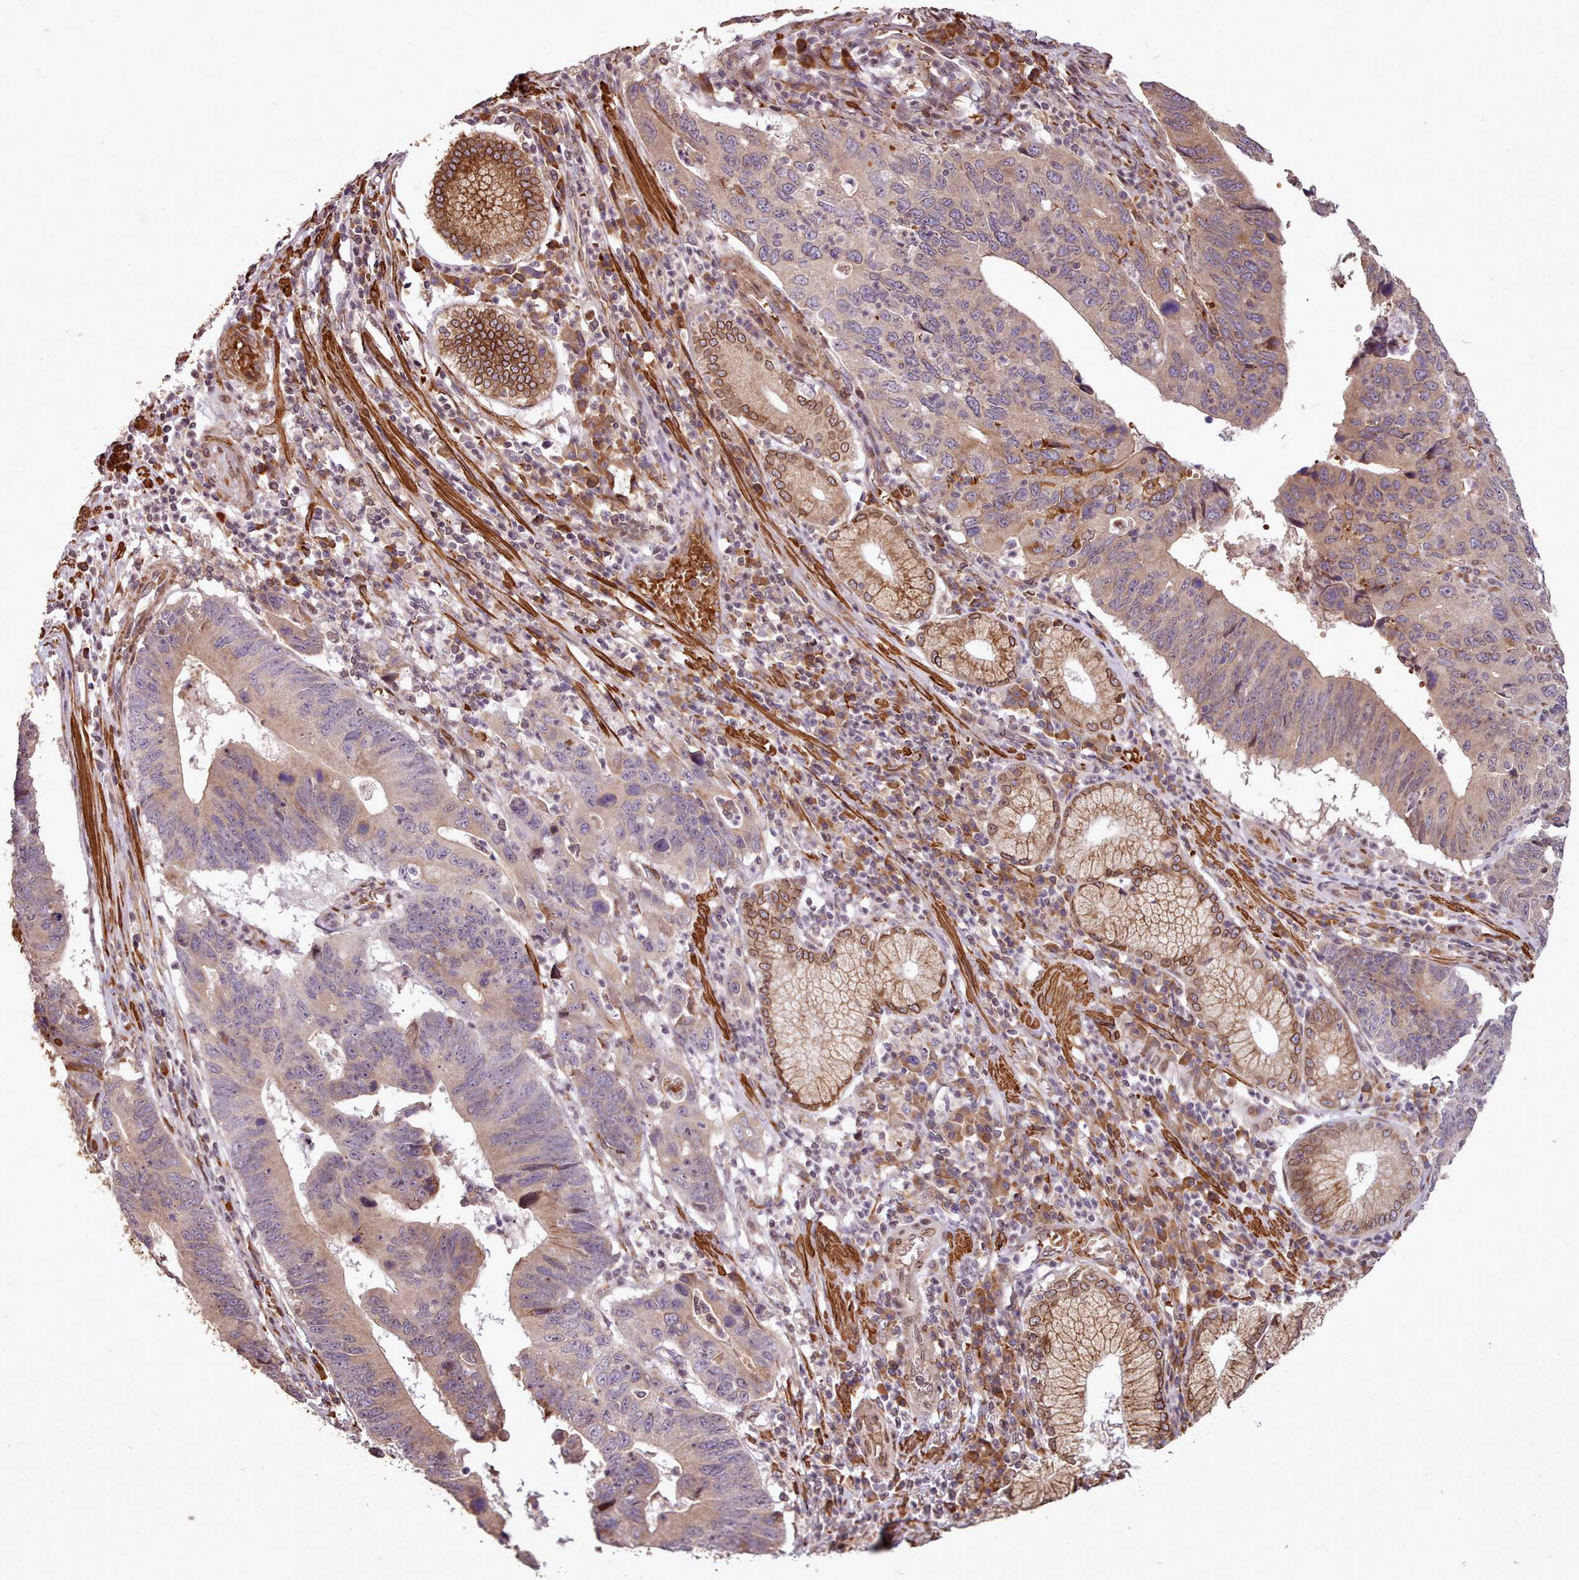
{"staining": {"intensity": "moderate", "quantity": "25%-75%", "location": "cytoplasmic/membranous"}, "tissue": "stomach cancer", "cell_type": "Tumor cells", "image_type": "cancer", "snomed": [{"axis": "morphology", "description": "Adenocarcinoma, NOS"}, {"axis": "topography", "description": "Stomach"}], "caption": "Stomach cancer was stained to show a protein in brown. There is medium levels of moderate cytoplasmic/membranous positivity in approximately 25%-75% of tumor cells. The staining is performed using DAB (3,3'-diaminobenzidine) brown chromogen to label protein expression. The nuclei are counter-stained blue using hematoxylin.", "gene": "CABP1", "patient": {"sex": "male", "age": 59}}